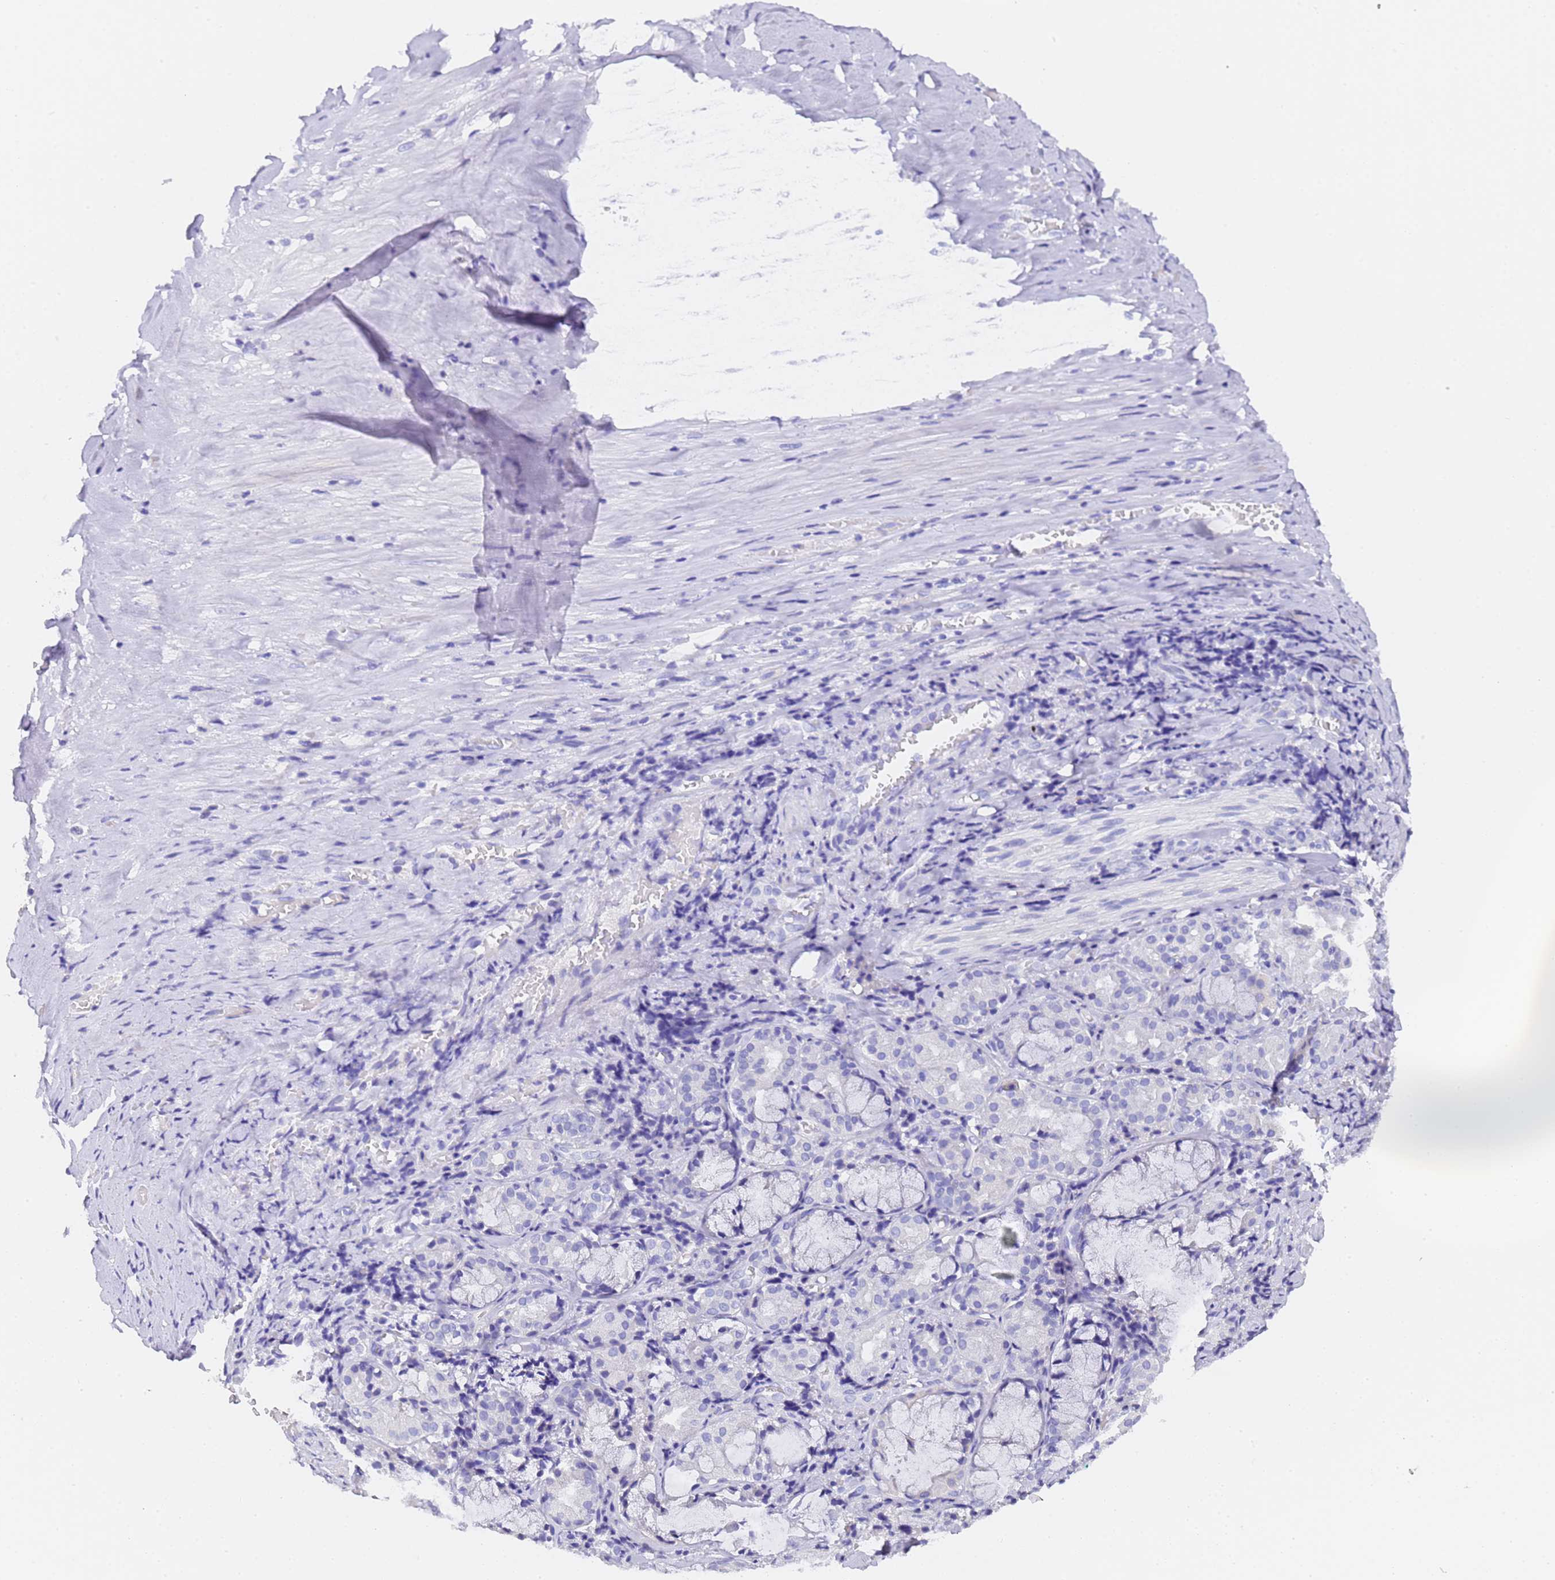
{"staining": {"intensity": "negative", "quantity": "none", "location": "none"}, "tissue": "adipose tissue", "cell_type": "Adipocytes", "image_type": "normal", "snomed": [{"axis": "morphology", "description": "Normal tissue, NOS"}, {"axis": "morphology", "description": "Basal cell carcinoma"}, {"axis": "topography", "description": "Cartilage tissue"}, {"axis": "topography", "description": "Nasopharynx"}, {"axis": "topography", "description": "Oral tissue"}], "caption": "Image shows no protein positivity in adipocytes of unremarkable adipose tissue.", "gene": "GABRA1", "patient": {"sex": "female", "age": 77}}